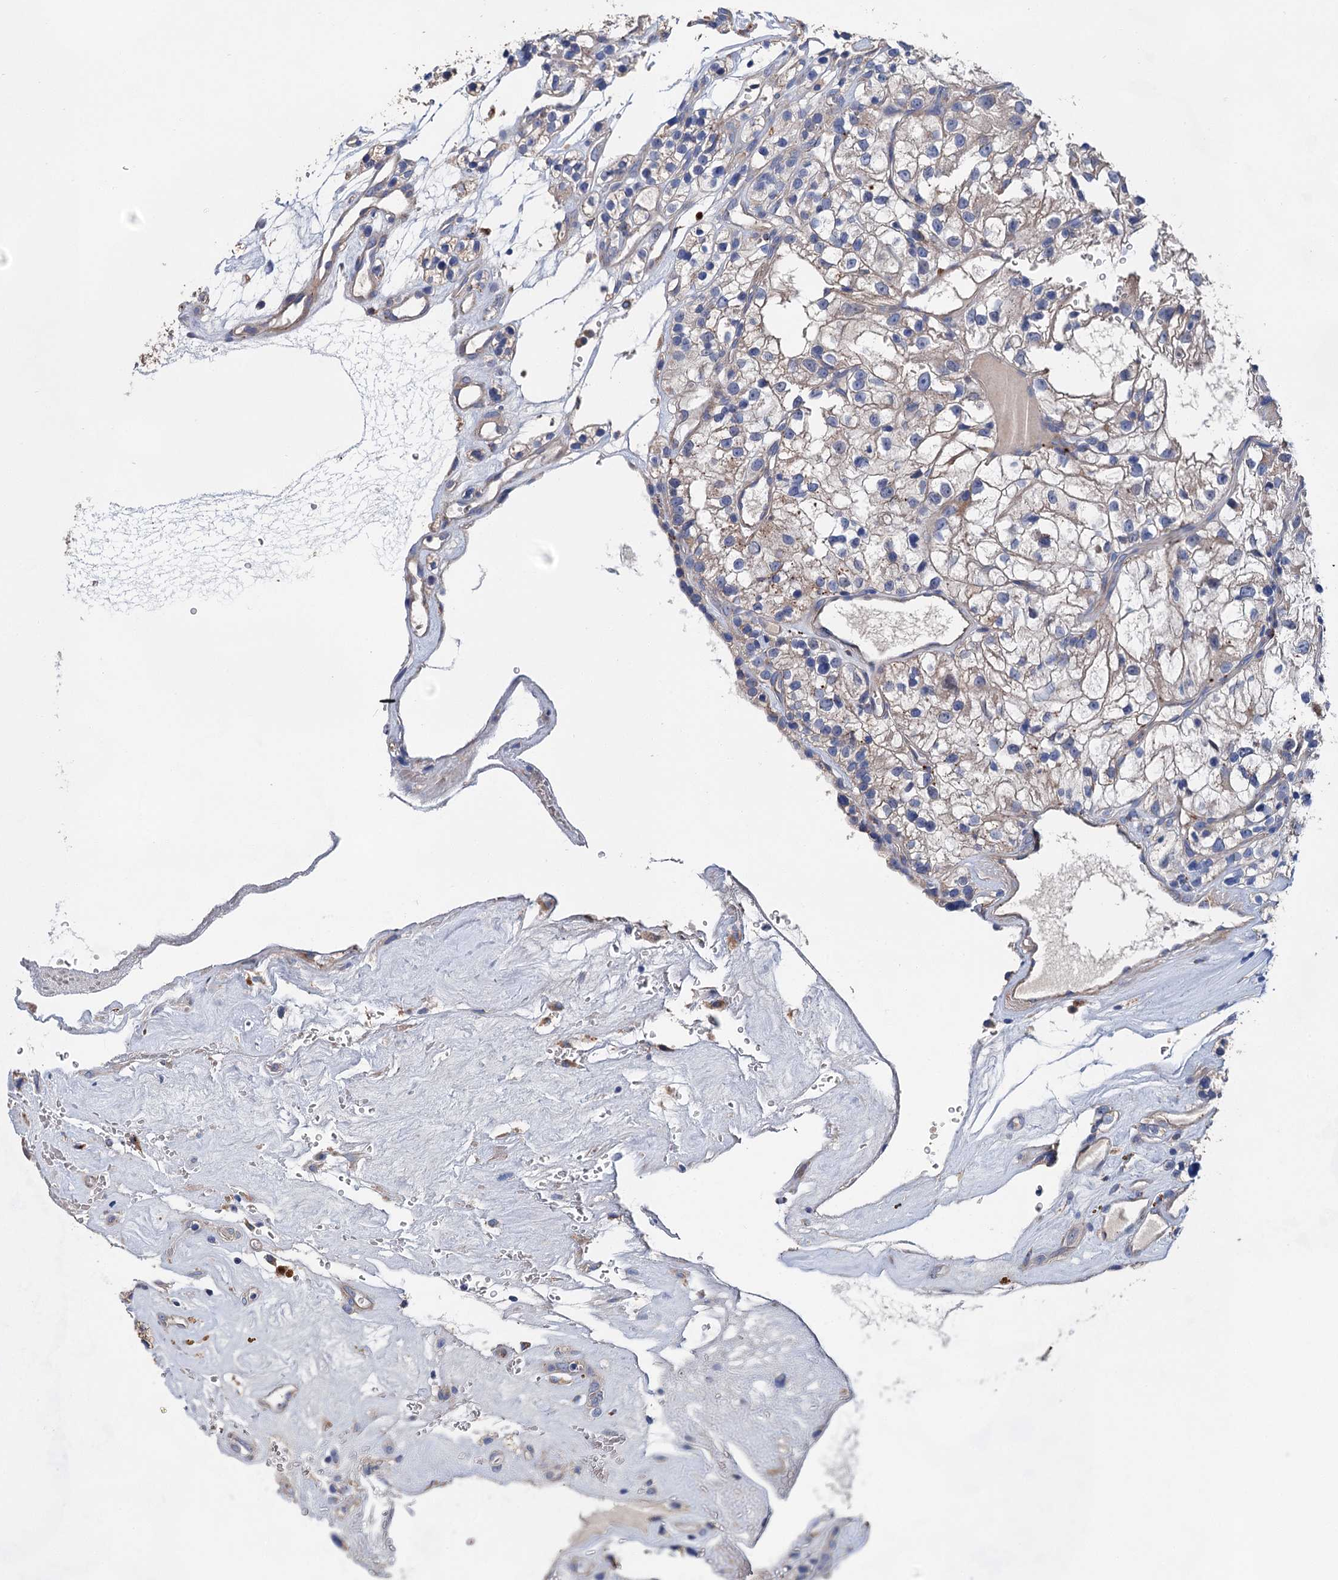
{"staining": {"intensity": "weak", "quantity": "<25%", "location": "cytoplasmic/membranous"}, "tissue": "renal cancer", "cell_type": "Tumor cells", "image_type": "cancer", "snomed": [{"axis": "morphology", "description": "Adenocarcinoma, NOS"}, {"axis": "topography", "description": "Kidney"}], "caption": "Immunohistochemistry (IHC) of human renal cancer (adenocarcinoma) exhibits no positivity in tumor cells.", "gene": "GPR155", "patient": {"sex": "female", "age": 57}}